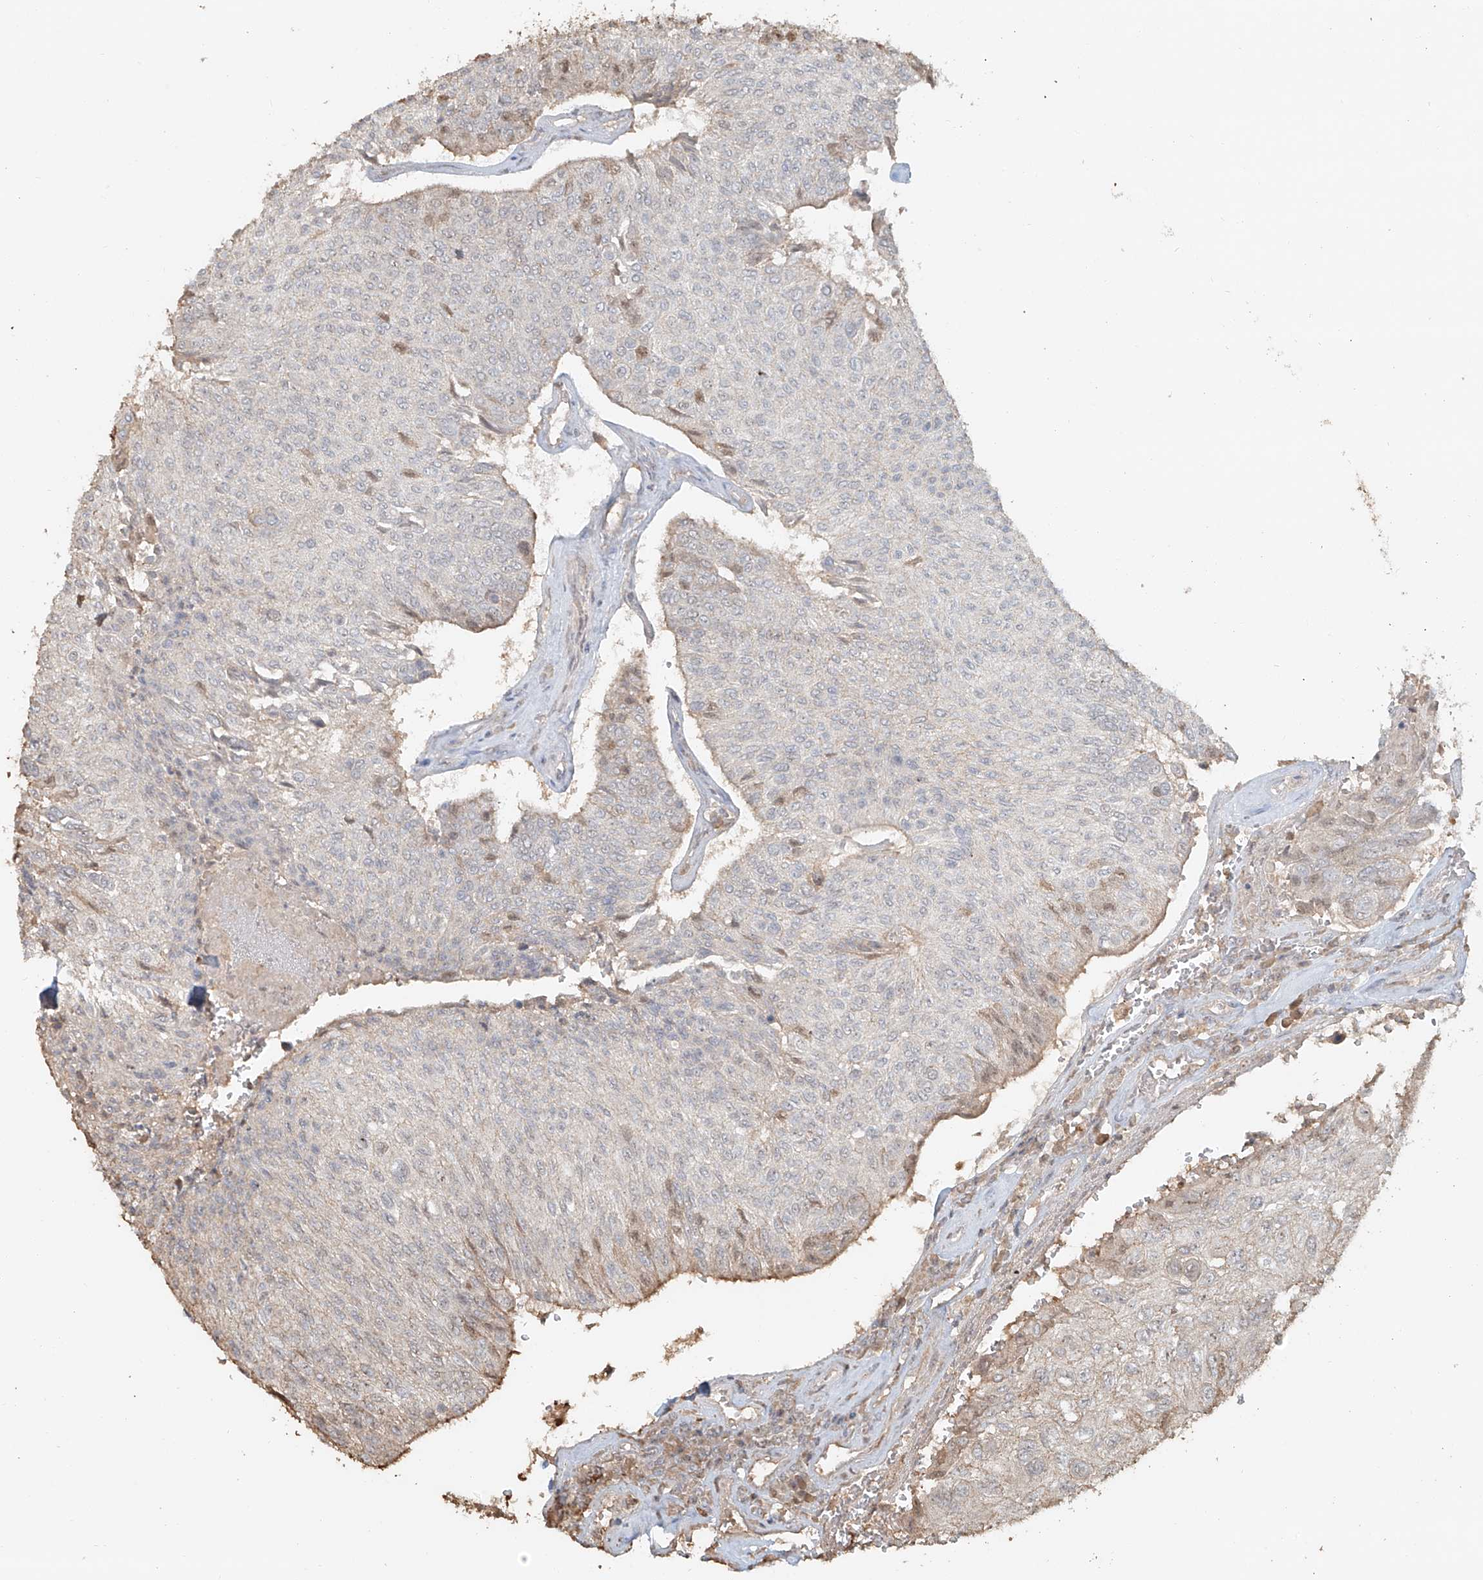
{"staining": {"intensity": "negative", "quantity": "none", "location": "none"}, "tissue": "urothelial cancer", "cell_type": "Tumor cells", "image_type": "cancer", "snomed": [{"axis": "morphology", "description": "Urothelial carcinoma, High grade"}, {"axis": "topography", "description": "Urinary bladder"}], "caption": "Tumor cells are negative for protein expression in human high-grade urothelial carcinoma.", "gene": "NPHS1", "patient": {"sex": "male", "age": 66}}